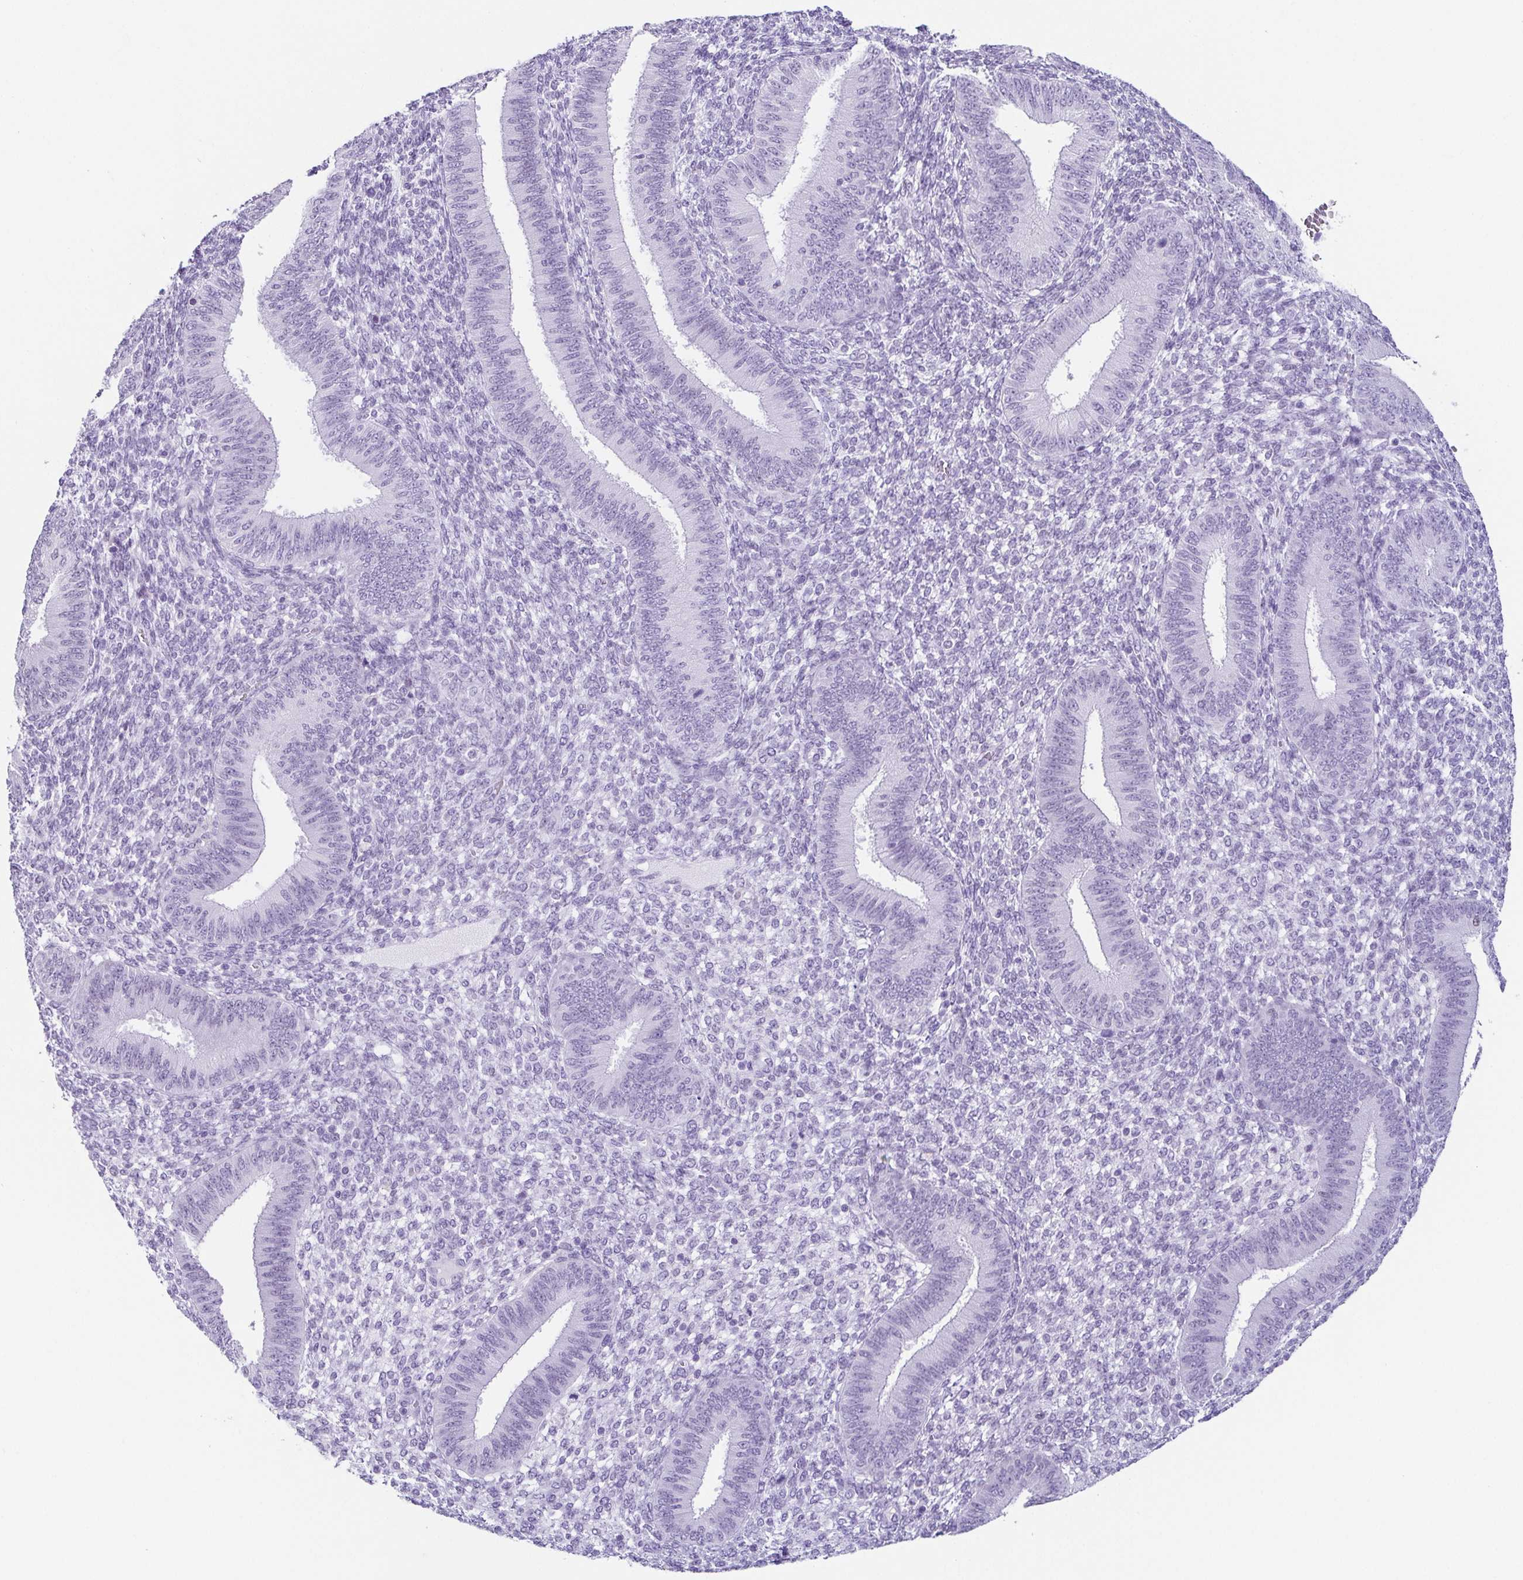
{"staining": {"intensity": "negative", "quantity": "none", "location": "none"}, "tissue": "endometrium", "cell_type": "Cells in endometrial stroma", "image_type": "normal", "snomed": [{"axis": "morphology", "description": "Normal tissue, NOS"}, {"axis": "topography", "description": "Endometrium"}], "caption": "Immunohistochemical staining of normal endometrium exhibits no significant expression in cells in endometrial stroma. (Immunohistochemistry, brightfield microscopy, high magnification).", "gene": "ESX1", "patient": {"sex": "female", "age": 39}}